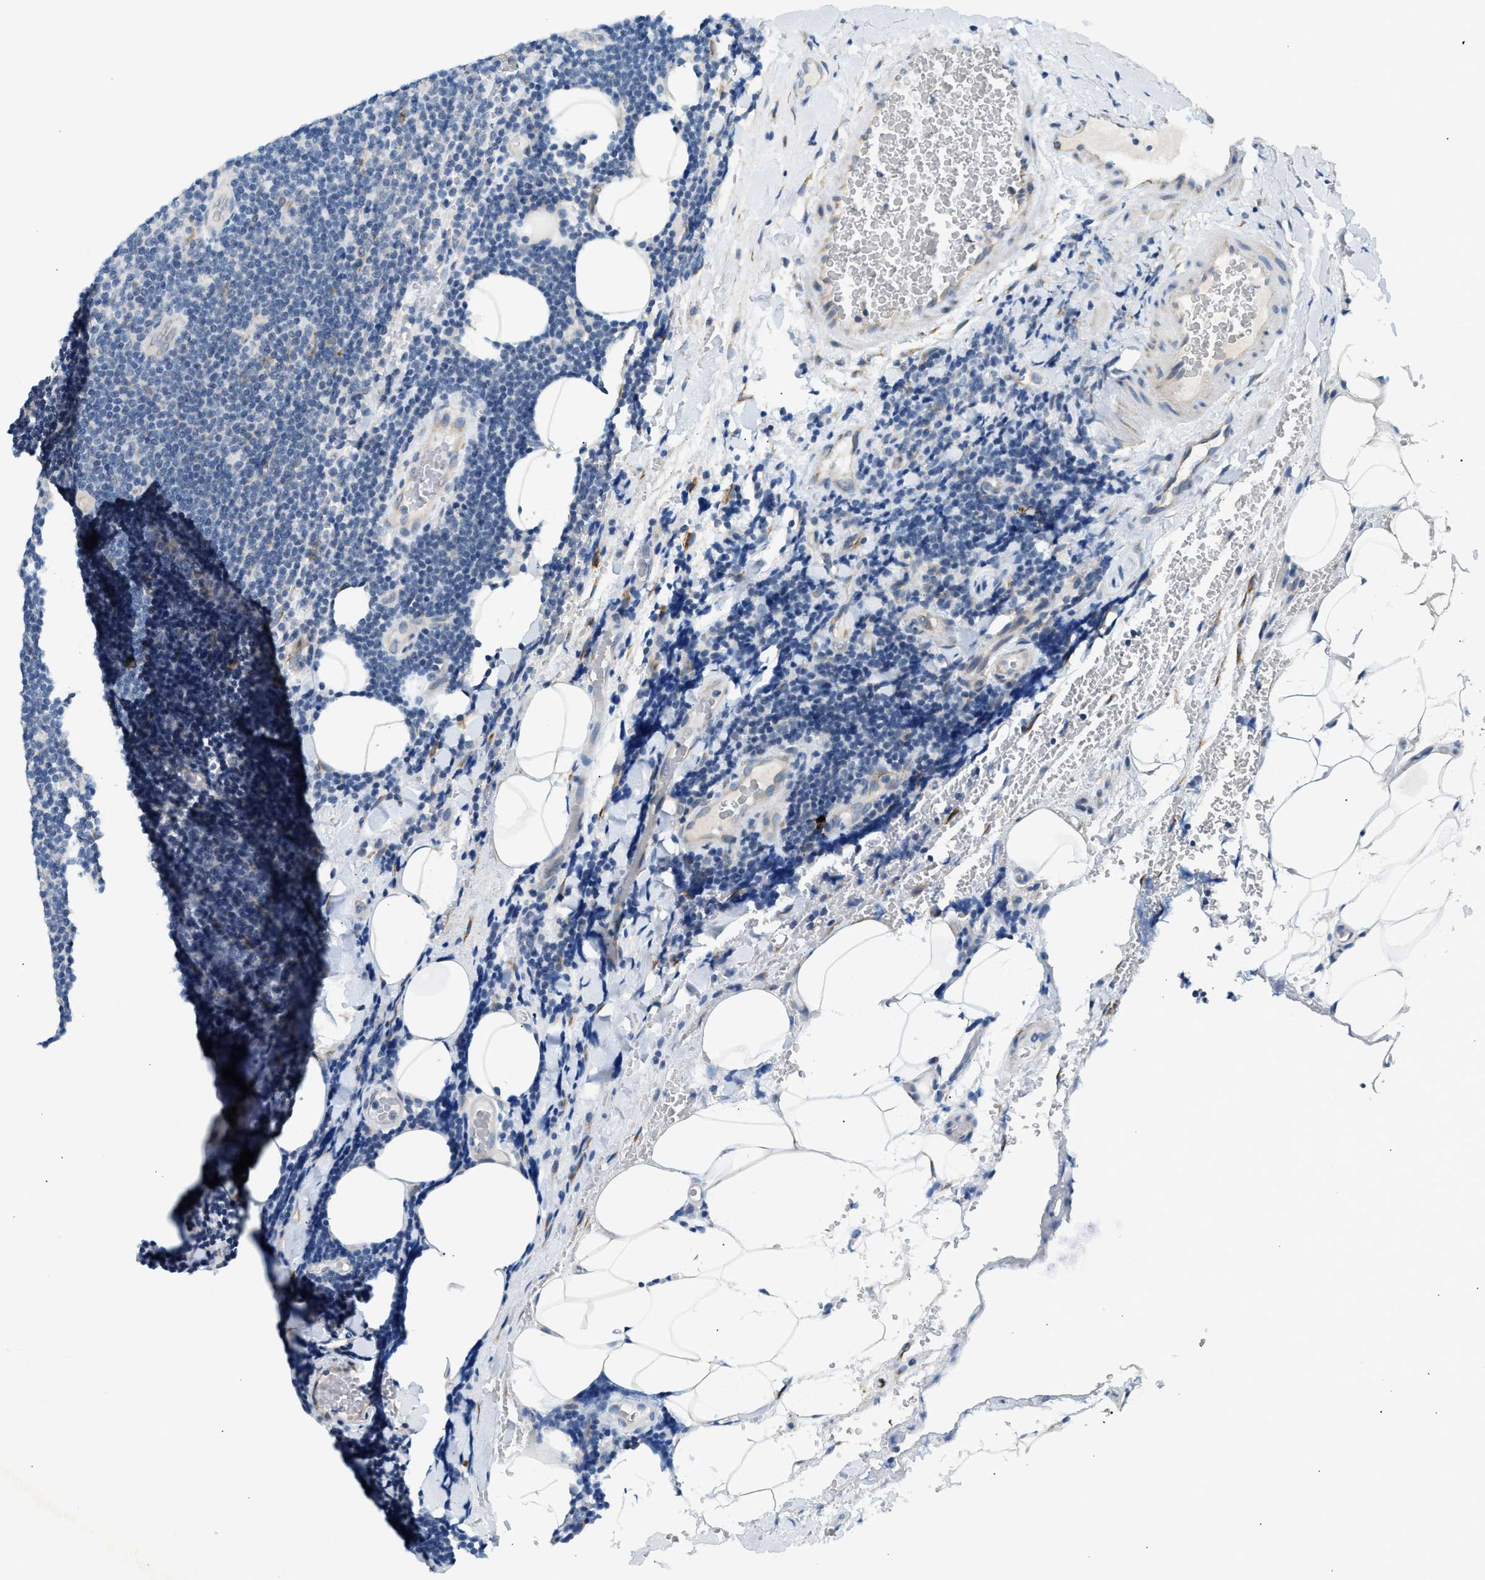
{"staining": {"intensity": "negative", "quantity": "none", "location": "none"}, "tissue": "lymphoma", "cell_type": "Tumor cells", "image_type": "cancer", "snomed": [{"axis": "morphology", "description": "Malignant lymphoma, non-Hodgkin's type, Low grade"}, {"axis": "topography", "description": "Lymph node"}], "caption": "This is an IHC micrograph of low-grade malignant lymphoma, non-Hodgkin's type. There is no staining in tumor cells.", "gene": "KCNC2", "patient": {"sex": "male", "age": 66}}